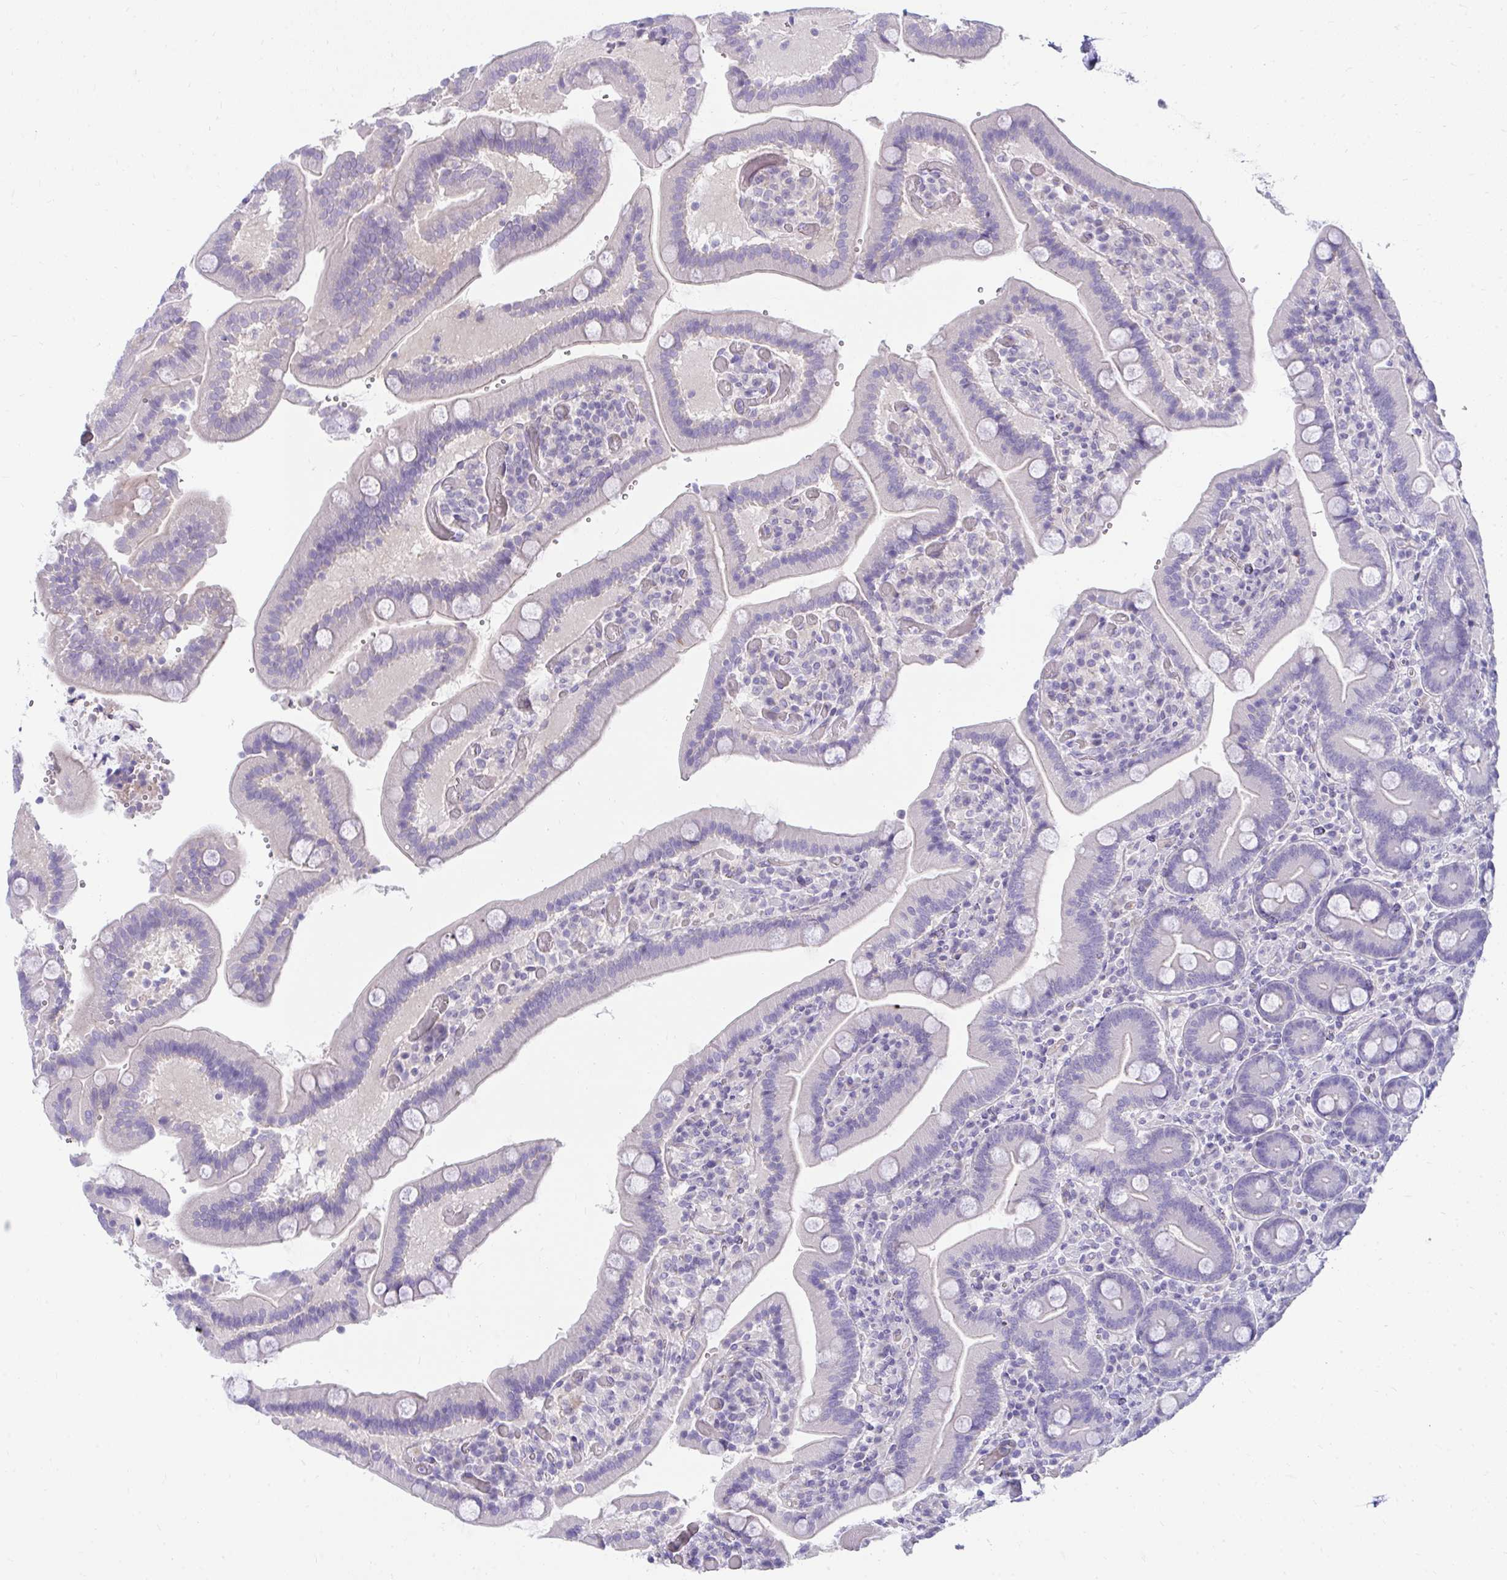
{"staining": {"intensity": "negative", "quantity": "none", "location": "none"}, "tissue": "duodenum", "cell_type": "Glandular cells", "image_type": "normal", "snomed": [{"axis": "morphology", "description": "Normal tissue, NOS"}, {"axis": "topography", "description": "Duodenum"}], "caption": "Immunohistochemistry micrograph of benign human duodenum stained for a protein (brown), which demonstrates no staining in glandular cells.", "gene": "LRRC36", "patient": {"sex": "female", "age": 62}}